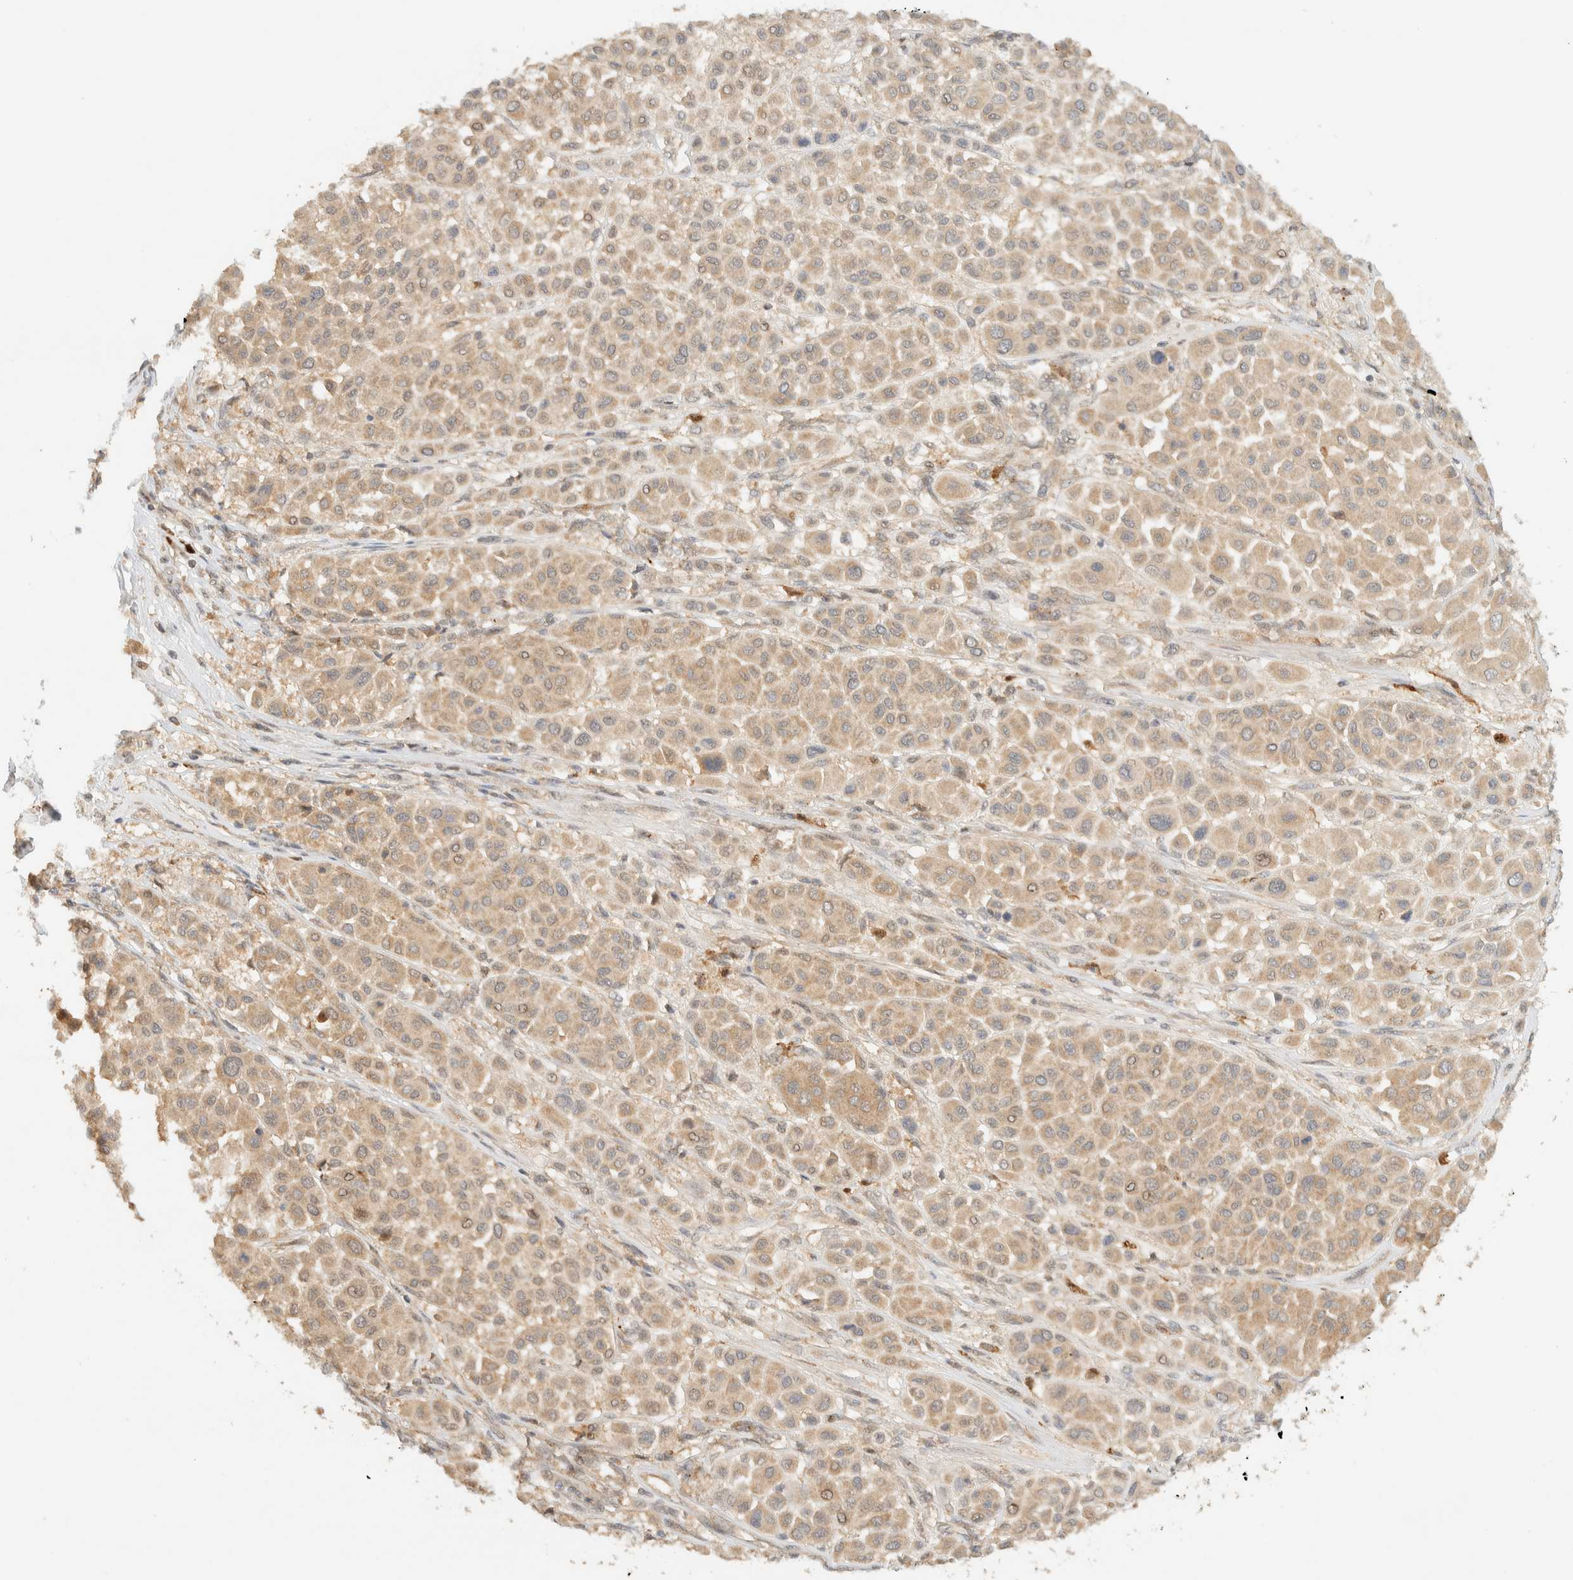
{"staining": {"intensity": "weak", "quantity": ">75%", "location": "cytoplasmic/membranous"}, "tissue": "melanoma", "cell_type": "Tumor cells", "image_type": "cancer", "snomed": [{"axis": "morphology", "description": "Malignant melanoma, Metastatic site"}, {"axis": "topography", "description": "Soft tissue"}], "caption": "Immunohistochemistry (IHC) of melanoma demonstrates low levels of weak cytoplasmic/membranous positivity in approximately >75% of tumor cells. Using DAB (brown) and hematoxylin (blue) stains, captured at high magnification using brightfield microscopy.", "gene": "ZBTB34", "patient": {"sex": "male", "age": 41}}